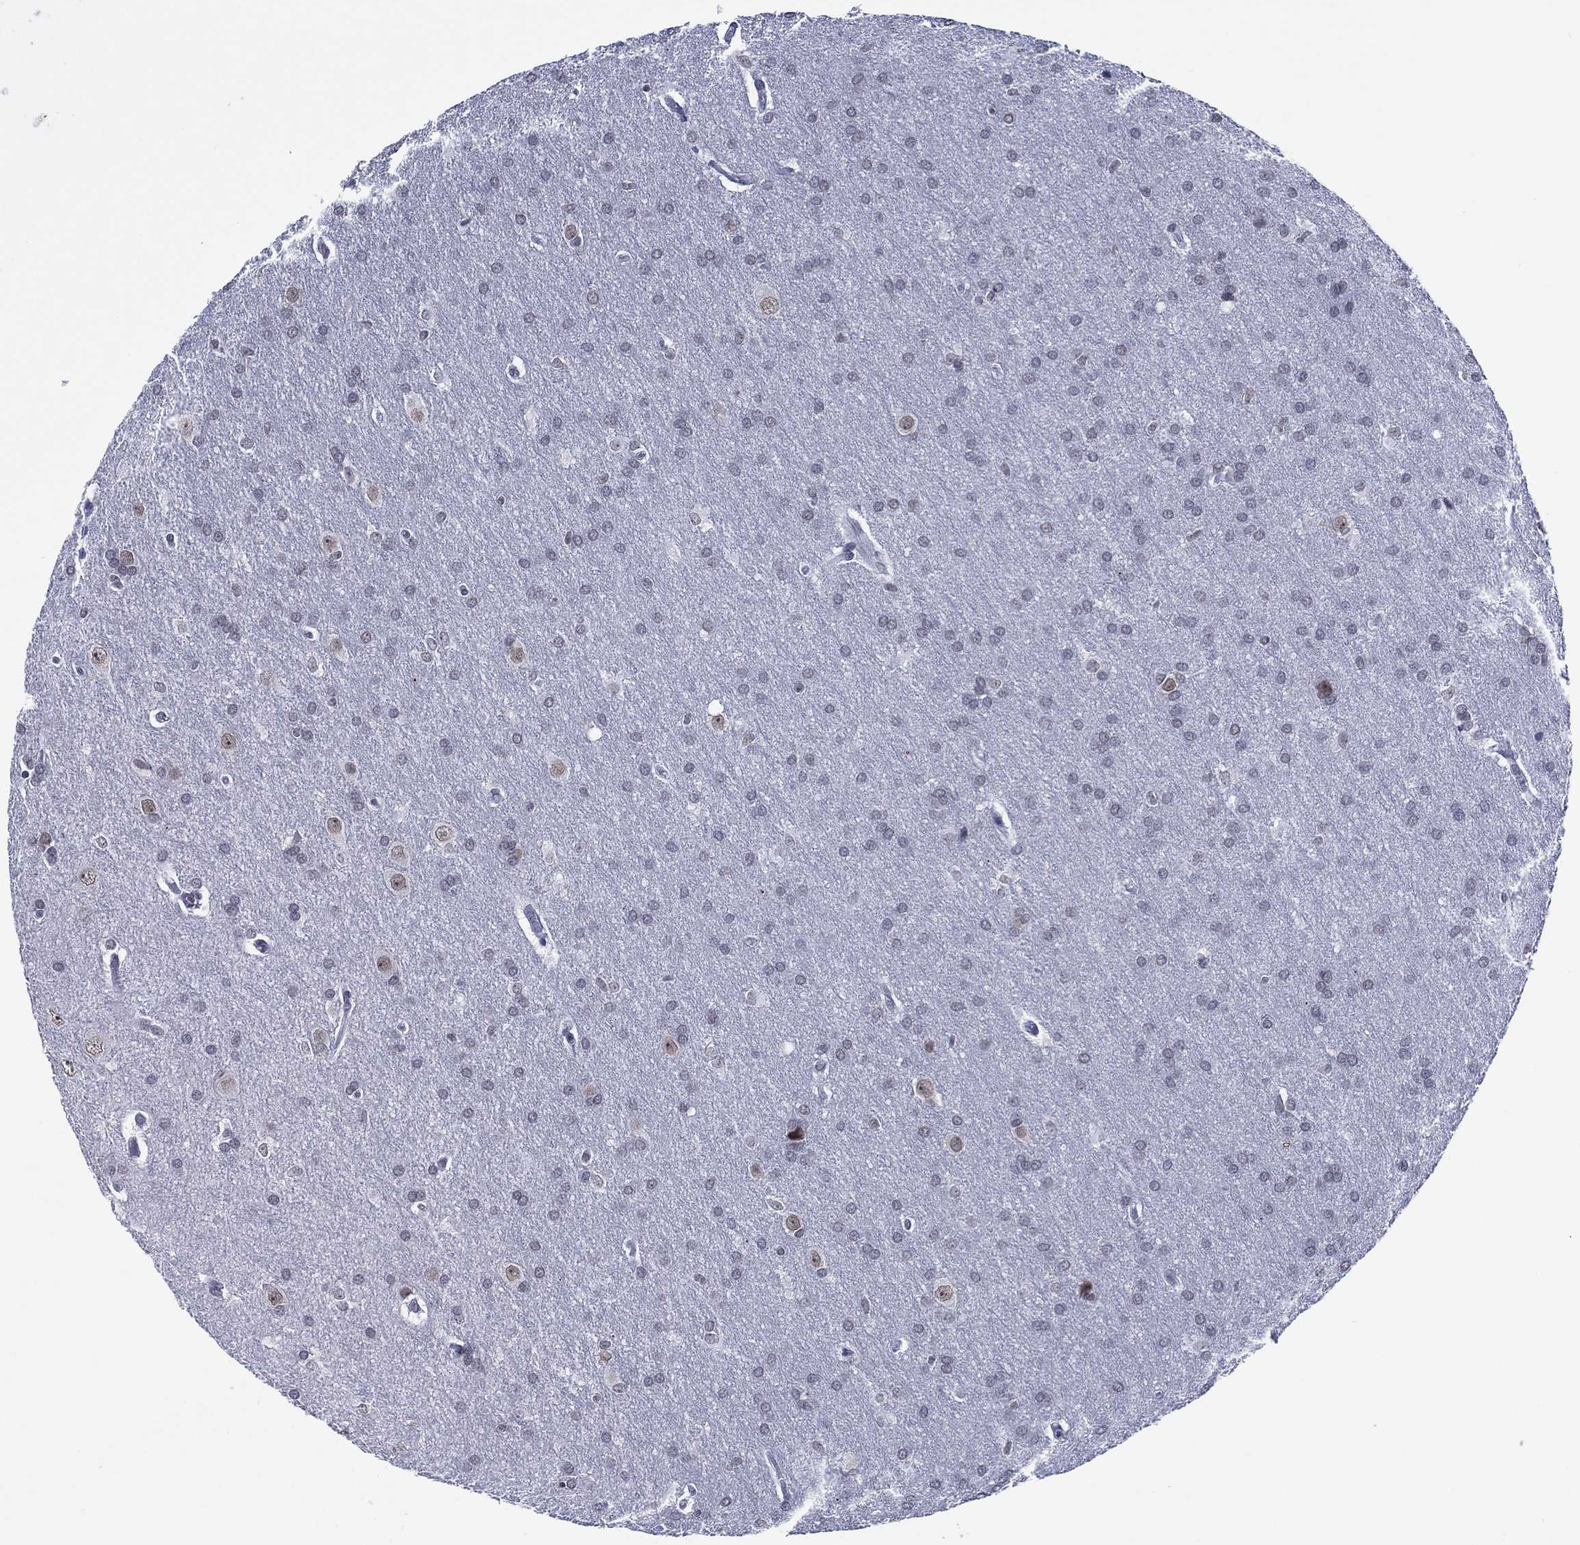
{"staining": {"intensity": "negative", "quantity": "none", "location": "none"}, "tissue": "glioma", "cell_type": "Tumor cells", "image_type": "cancer", "snomed": [{"axis": "morphology", "description": "Glioma, malignant, Low grade"}, {"axis": "topography", "description": "Brain"}], "caption": "IHC photomicrograph of neoplastic tissue: human low-grade glioma (malignant) stained with DAB (3,3'-diaminobenzidine) reveals no significant protein staining in tumor cells. (DAB immunohistochemistry, high magnification).", "gene": "GATA6", "patient": {"sex": "female", "age": 32}}